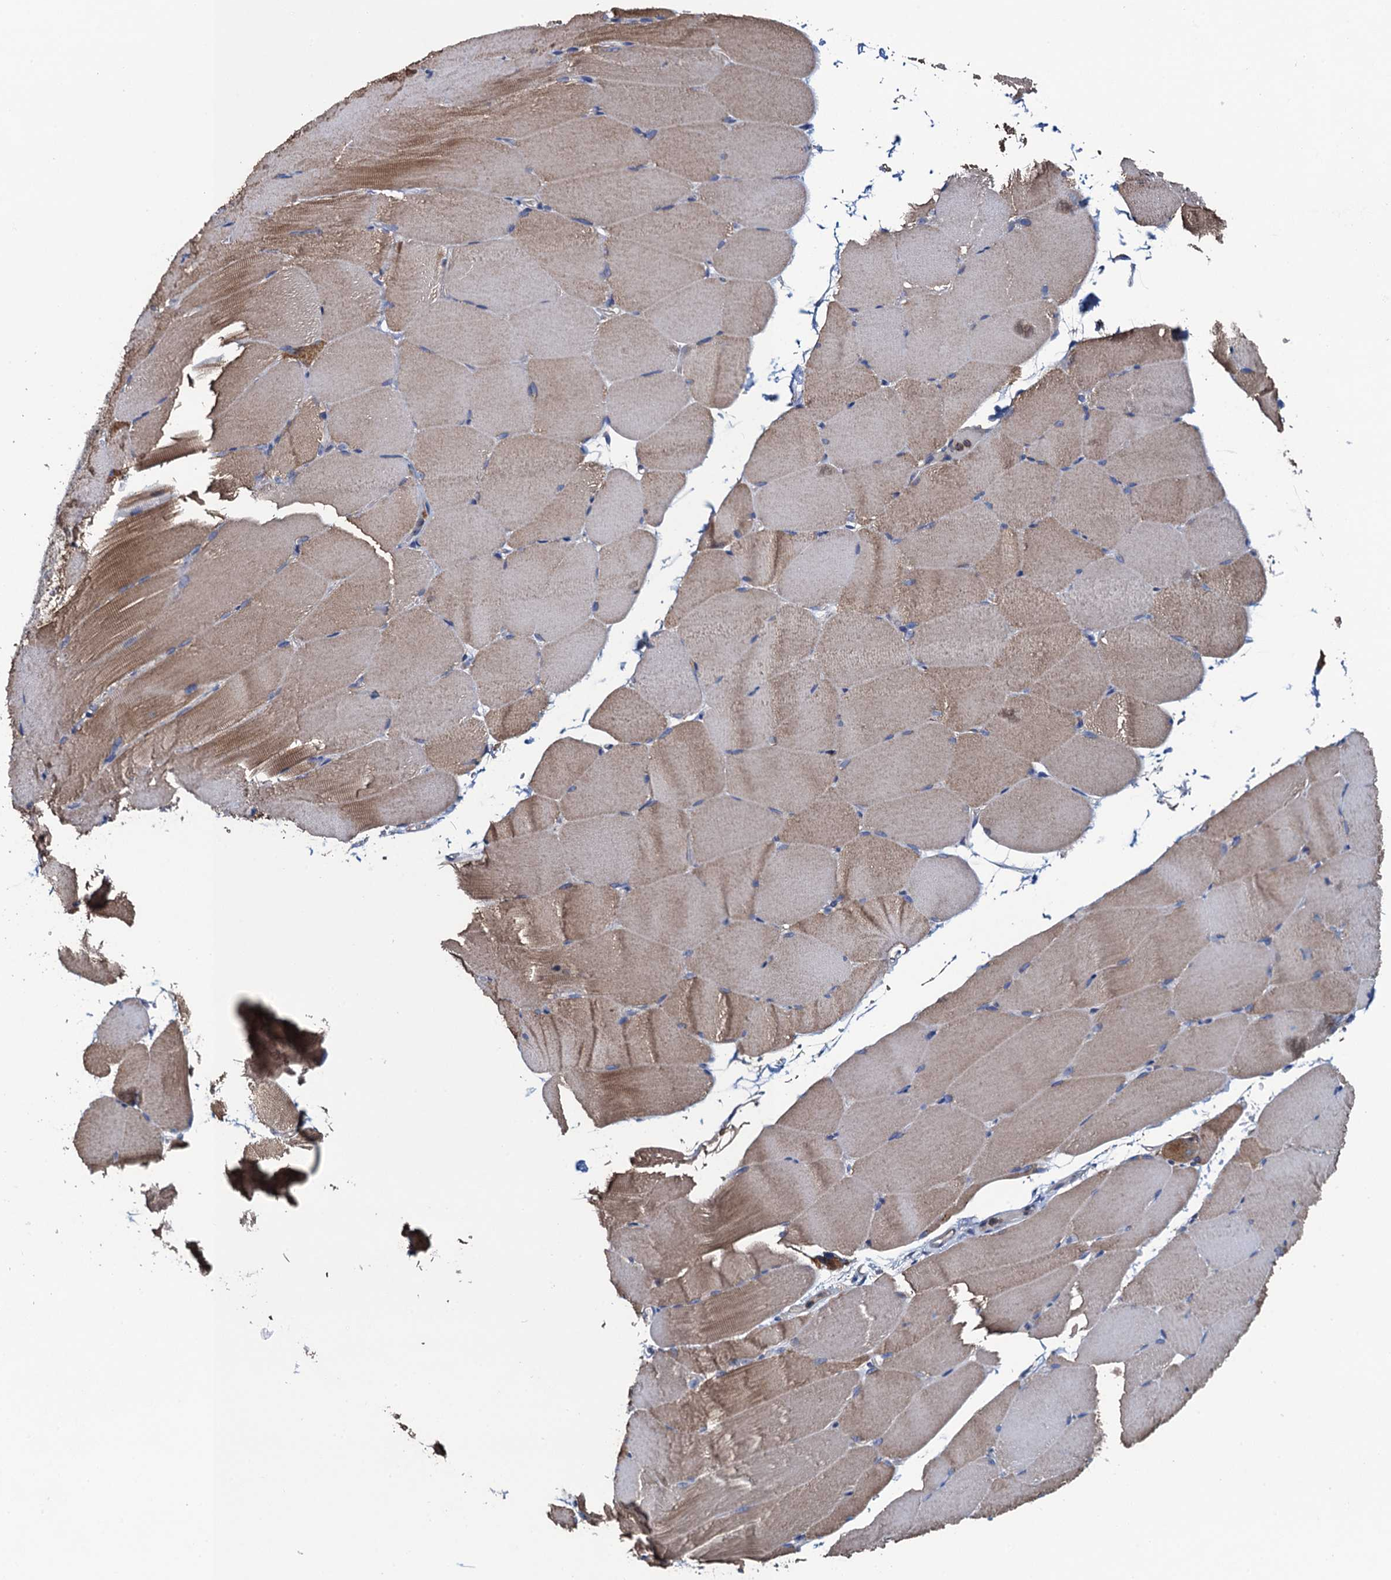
{"staining": {"intensity": "weak", "quantity": "25%-75%", "location": "cytoplasmic/membranous"}, "tissue": "skeletal muscle", "cell_type": "Myocytes", "image_type": "normal", "snomed": [{"axis": "morphology", "description": "Normal tissue, NOS"}, {"axis": "topography", "description": "Skeletal muscle"}, {"axis": "topography", "description": "Parathyroid gland"}], "caption": "Protein staining by IHC displays weak cytoplasmic/membranous expression in approximately 25%-75% of myocytes in benign skeletal muscle.", "gene": "ADCY9", "patient": {"sex": "female", "age": 37}}